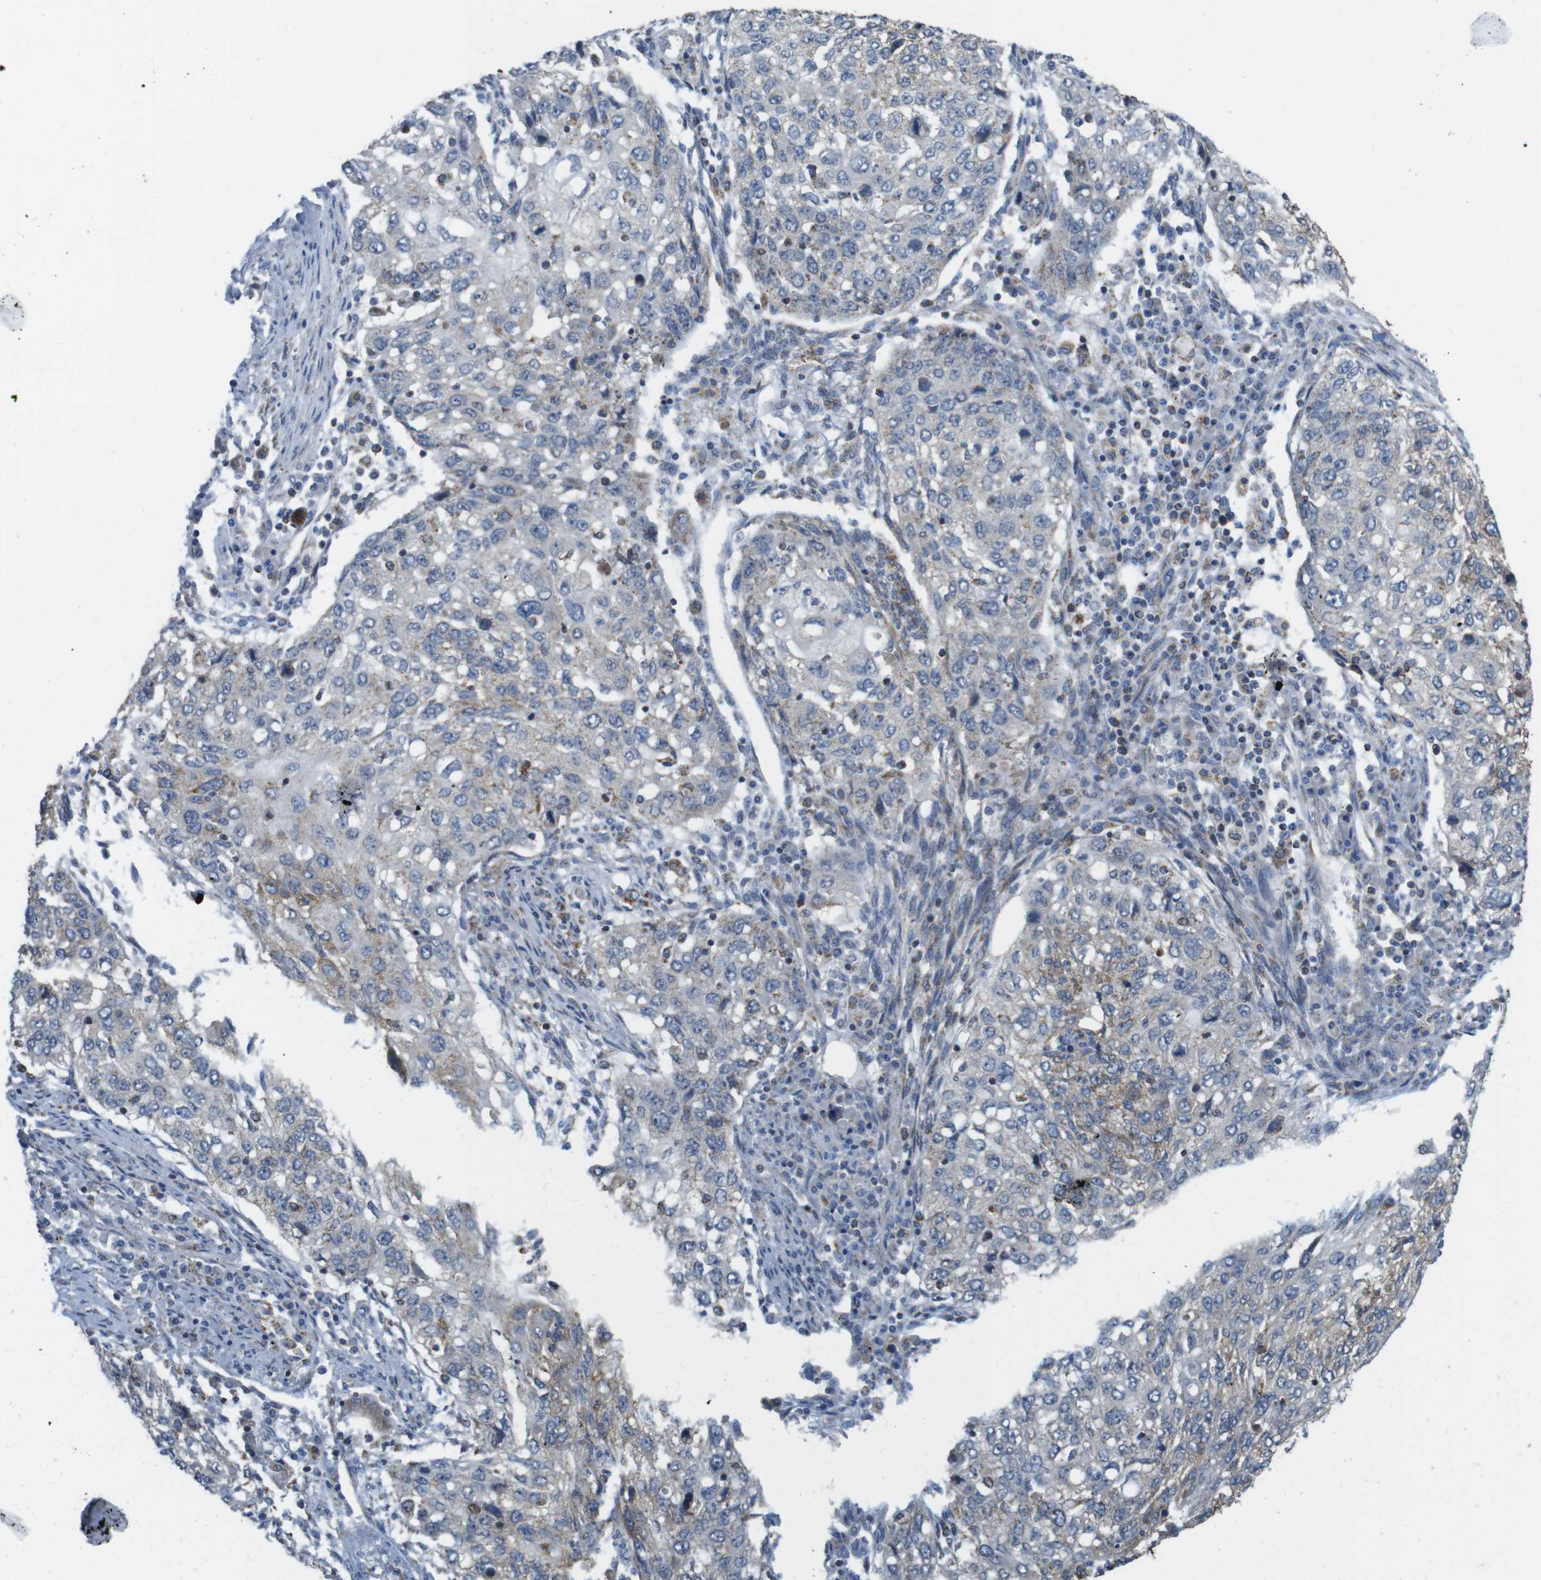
{"staining": {"intensity": "negative", "quantity": "none", "location": "none"}, "tissue": "lung cancer", "cell_type": "Tumor cells", "image_type": "cancer", "snomed": [{"axis": "morphology", "description": "Squamous cell carcinoma, NOS"}, {"axis": "topography", "description": "Lung"}], "caption": "Tumor cells are negative for brown protein staining in lung squamous cell carcinoma.", "gene": "GRIK2", "patient": {"sex": "female", "age": 63}}